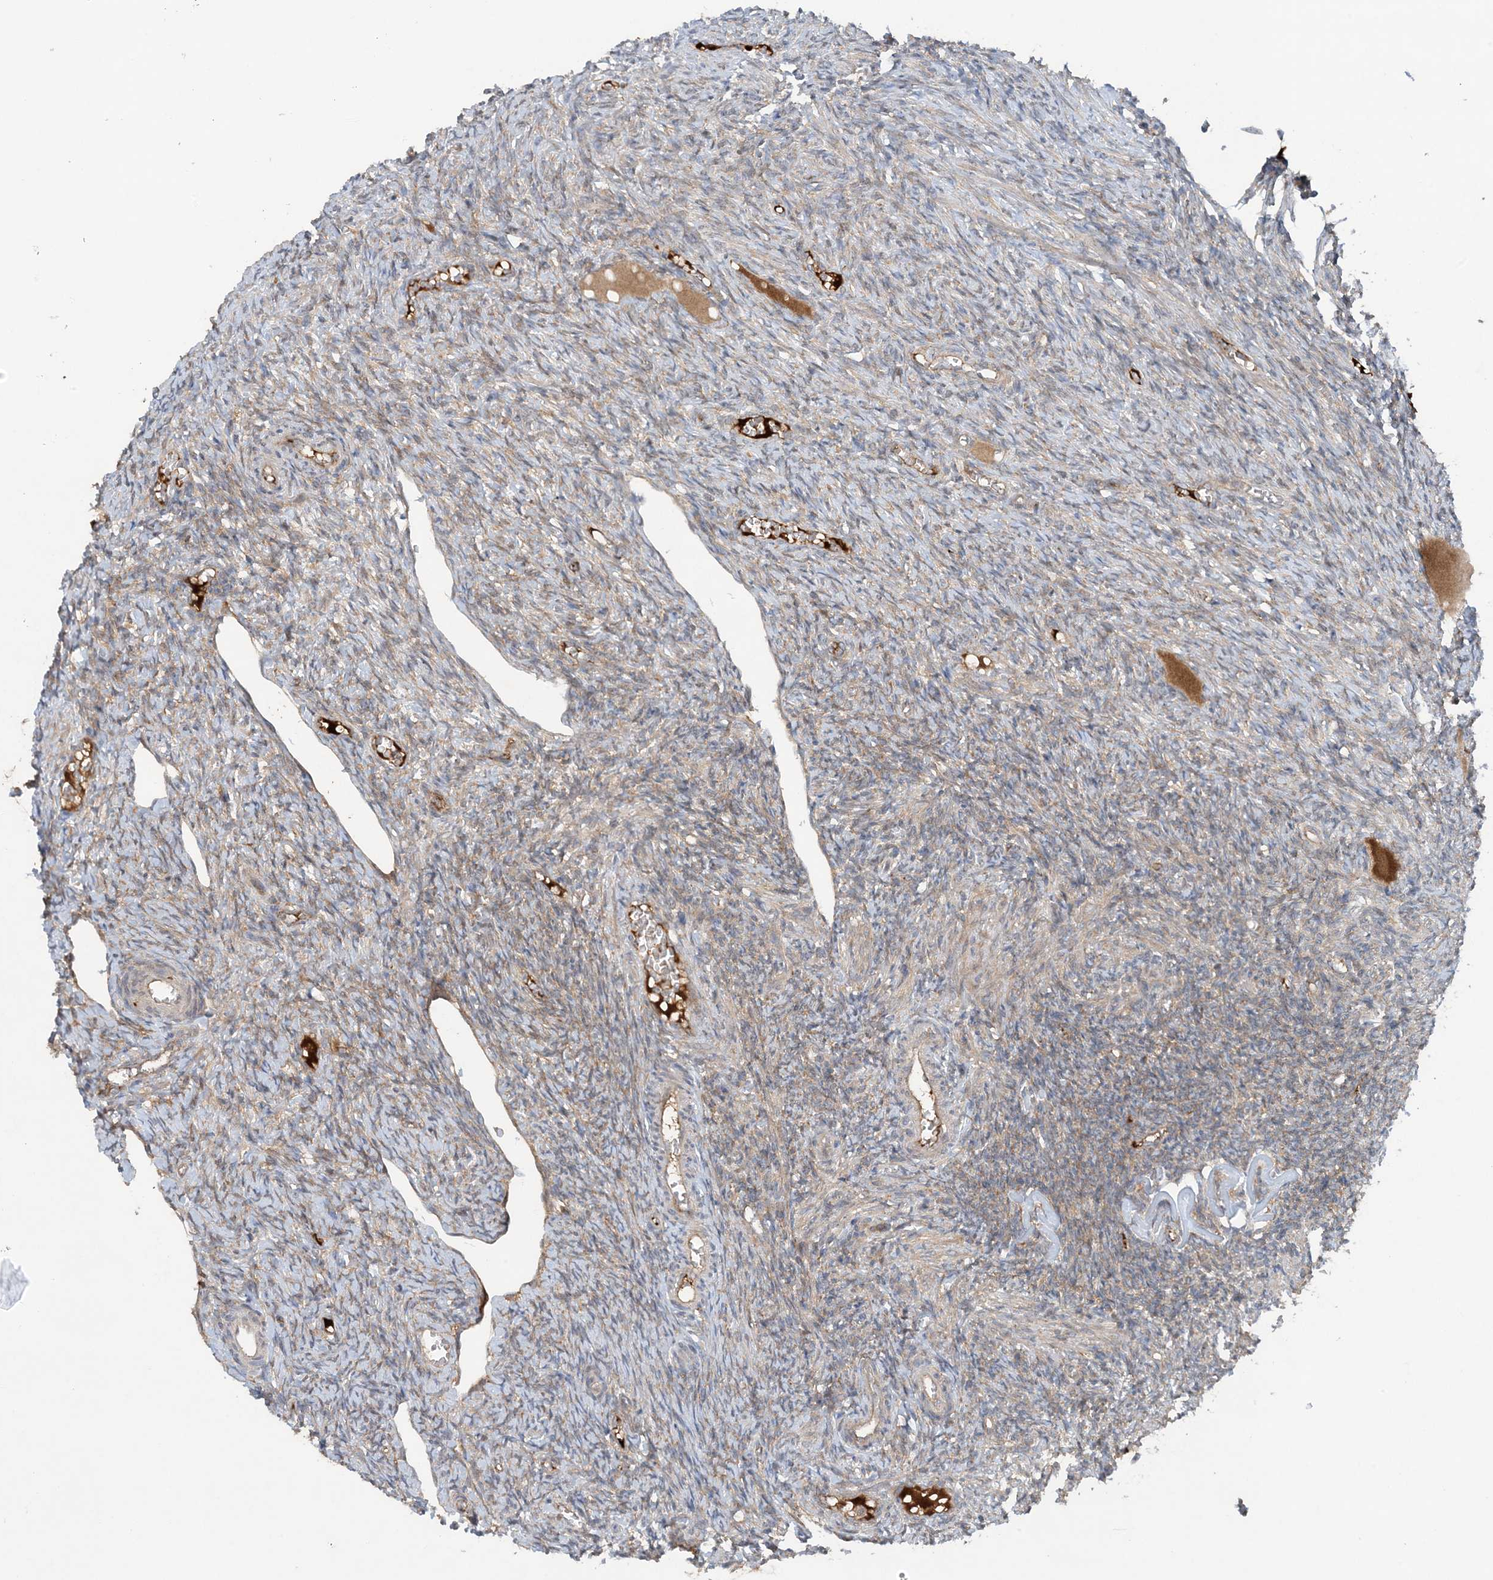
{"staining": {"intensity": "weak", "quantity": "25%-75%", "location": "cytoplasmic/membranous"}, "tissue": "ovary", "cell_type": "Ovarian stroma cells", "image_type": "normal", "snomed": [{"axis": "morphology", "description": "Normal tissue, NOS"}, {"axis": "topography", "description": "Ovary"}], "caption": "Immunohistochemical staining of benign ovary reveals low levels of weak cytoplasmic/membranous expression in approximately 25%-75% of ovarian stroma cells.", "gene": "STAM2", "patient": {"sex": "female", "age": 27}}